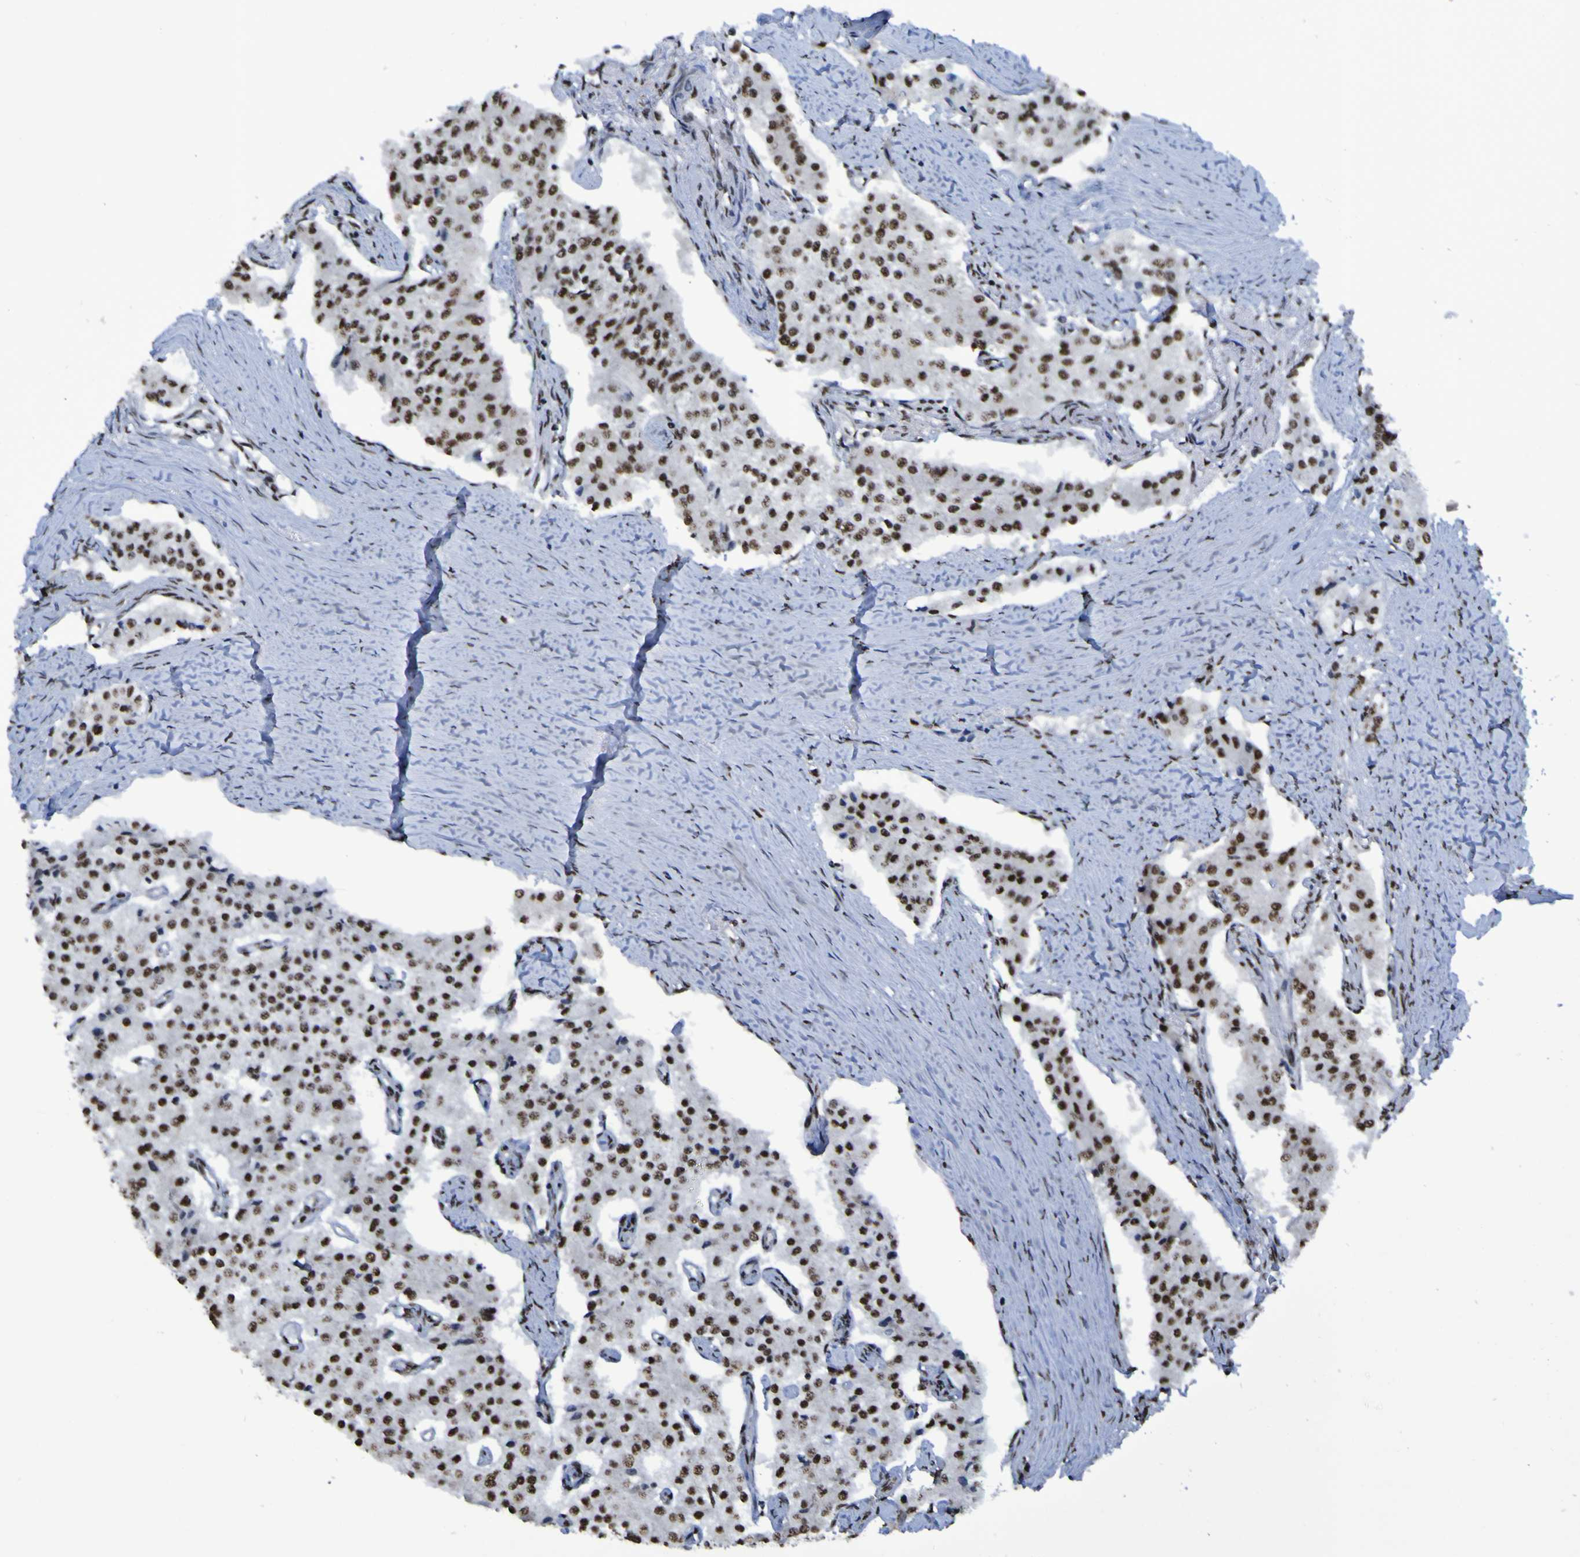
{"staining": {"intensity": "strong", "quantity": ">75%", "location": "nuclear"}, "tissue": "carcinoid", "cell_type": "Tumor cells", "image_type": "cancer", "snomed": [{"axis": "morphology", "description": "Carcinoid, malignant, NOS"}, {"axis": "topography", "description": "Colon"}], "caption": "Human malignant carcinoid stained with a protein marker displays strong staining in tumor cells.", "gene": "HNRNPR", "patient": {"sex": "female", "age": 52}}